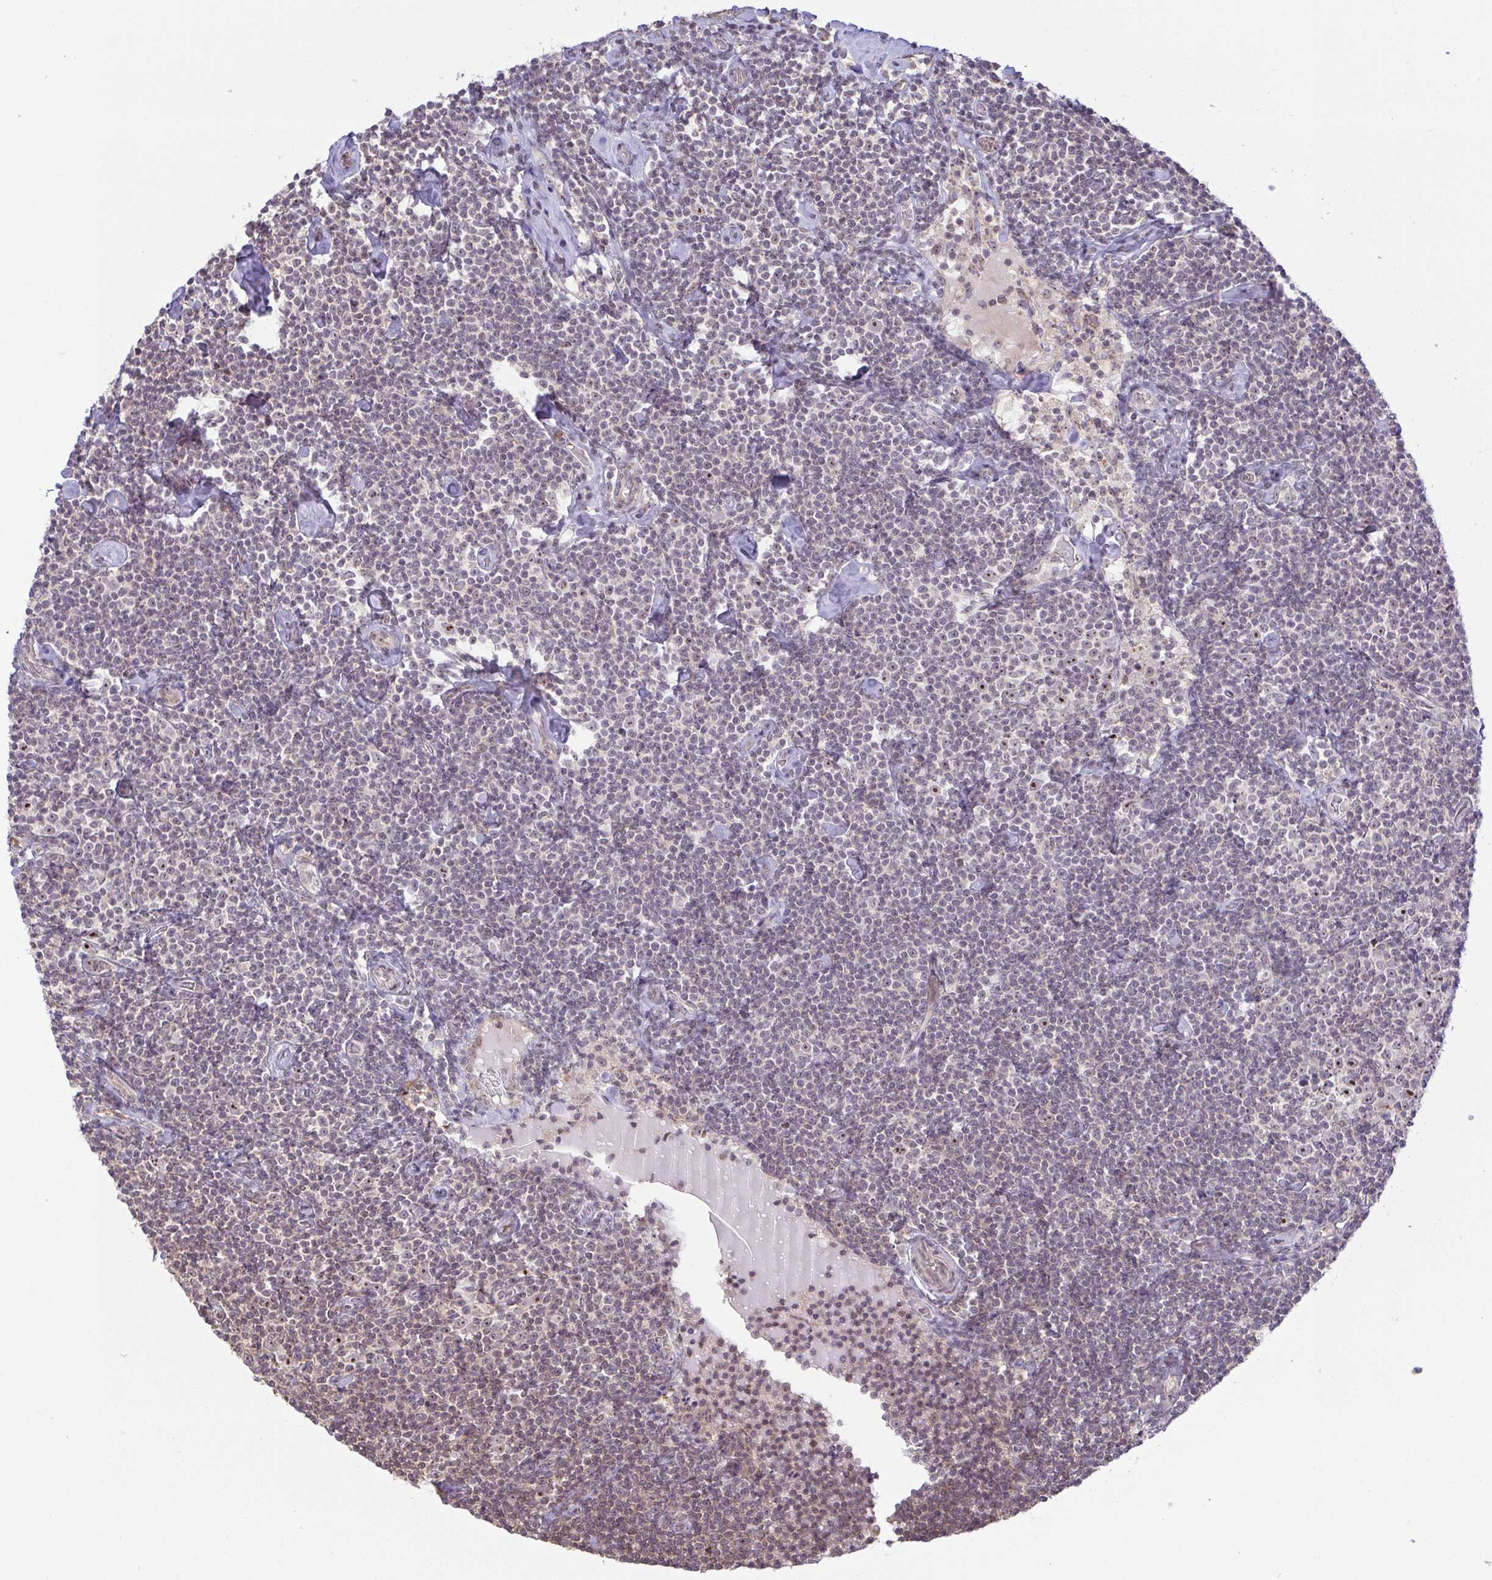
{"staining": {"intensity": "negative", "quantity": "none", "location": "none"}, "tissue": "lymphoma", "cell_type": "Tumor cells", "image_type": "cancer", "snomed": [{"axis": "morphology", "description": "Malignant lymphoma, non-Hodgkin's type, Low grade"}, {"axis": "topography", "description": "Lymph node"}], "caption": "Tumor cells show no significant protein expression in low-grade malignant lymphoma, non-Hodgkin's type.", "gene": "RSL24D1", "patient": {"sex": "male", "age": 81}}